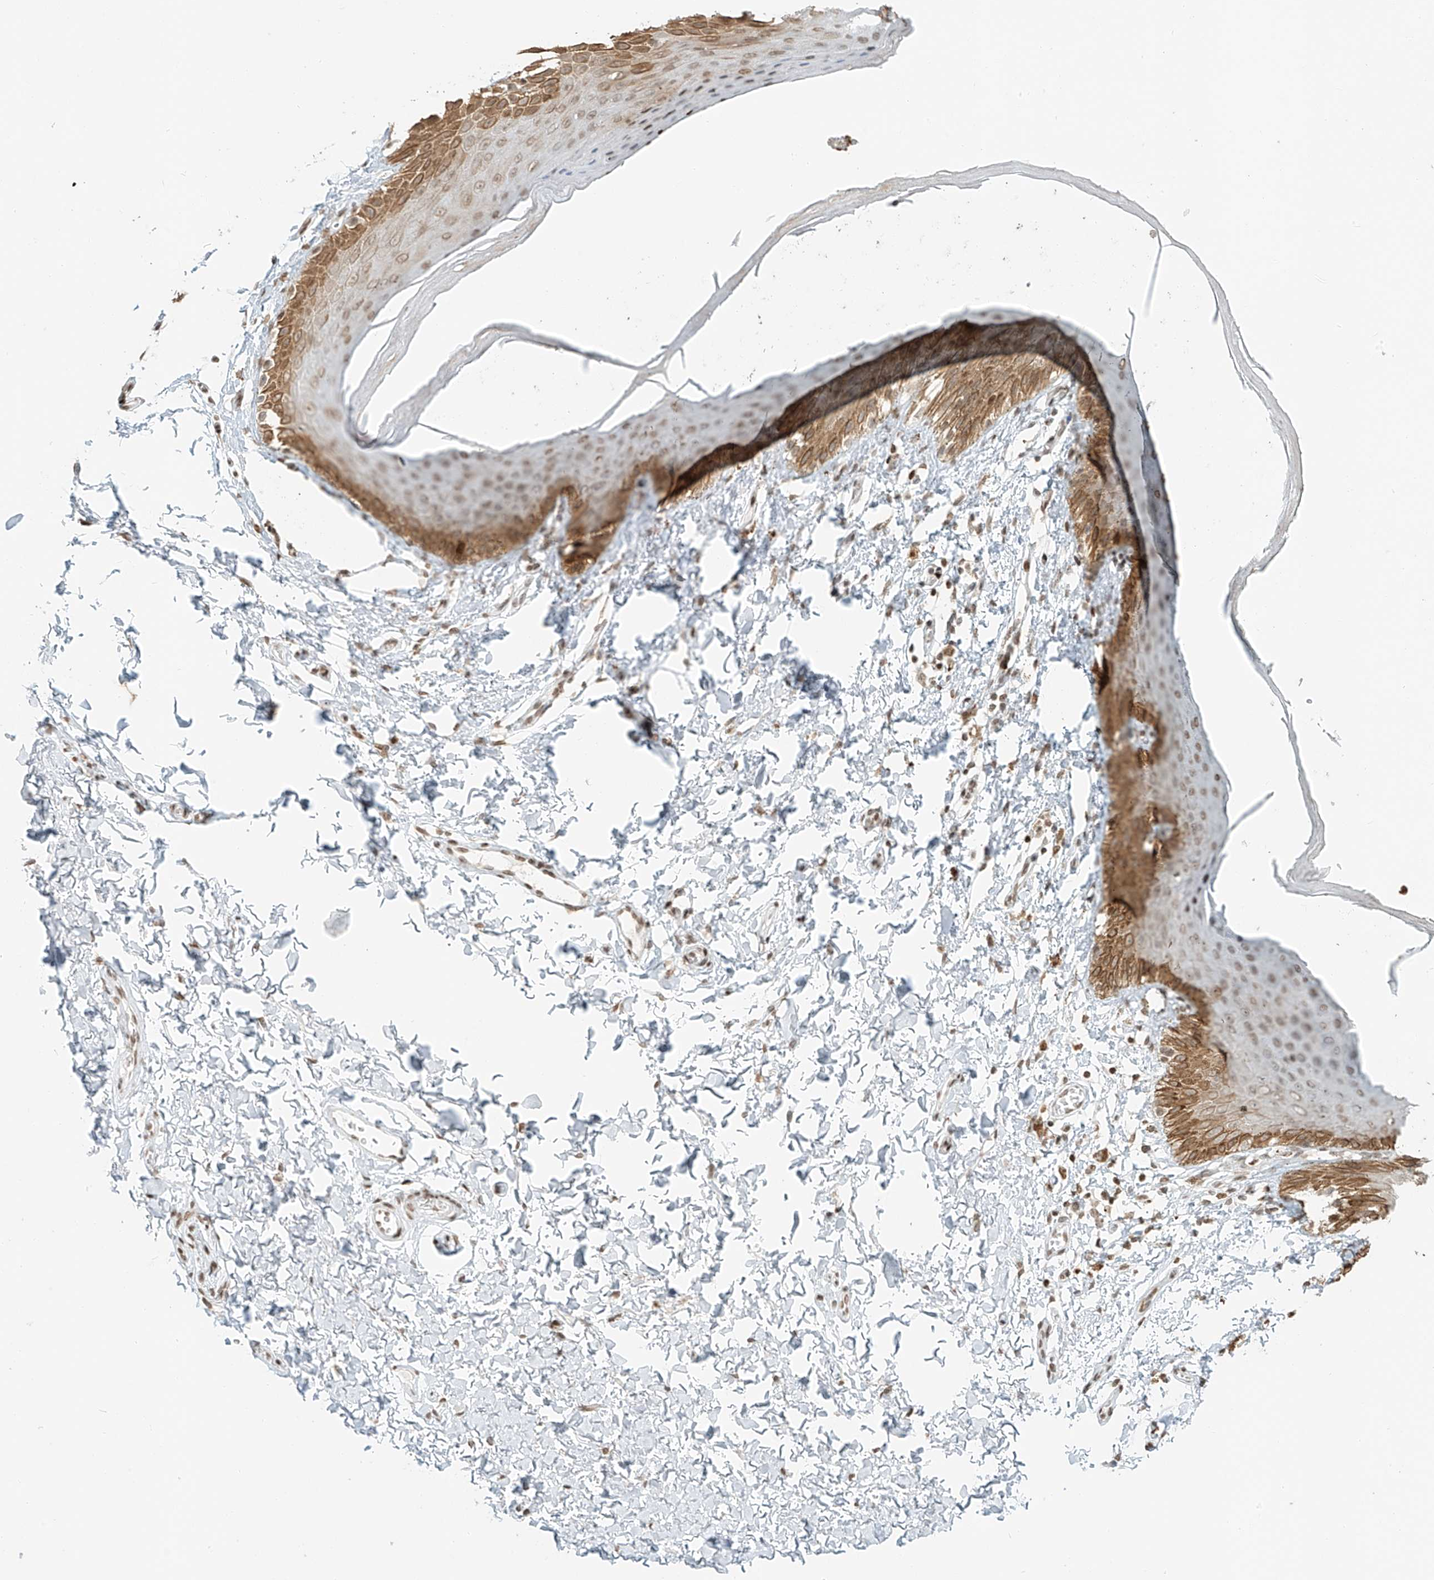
{"staining": {"intensity": "moderate", "quantity": ">75%", "location": "cytoplasmic/membranous,nuclear"}, "tissue": "skin", "cell_type": "Epidermal cells", "image_type": "normal", "snomed": [{"axis": "morphology", "description": "Normal tissue, NOS"}, {"axis": "topography", "description": "Anal"}], "caption": "This micrograph exhibits unremarkable skin stained with IHC to label a protein in brown. The cytoplasmic/membranous,nuclear of epidermal cells show moderate positivity for the protein. Nuclei are counter-stained blue.", "gene": "C17orf58", "patient": {"sex": "male", "age": 44}}